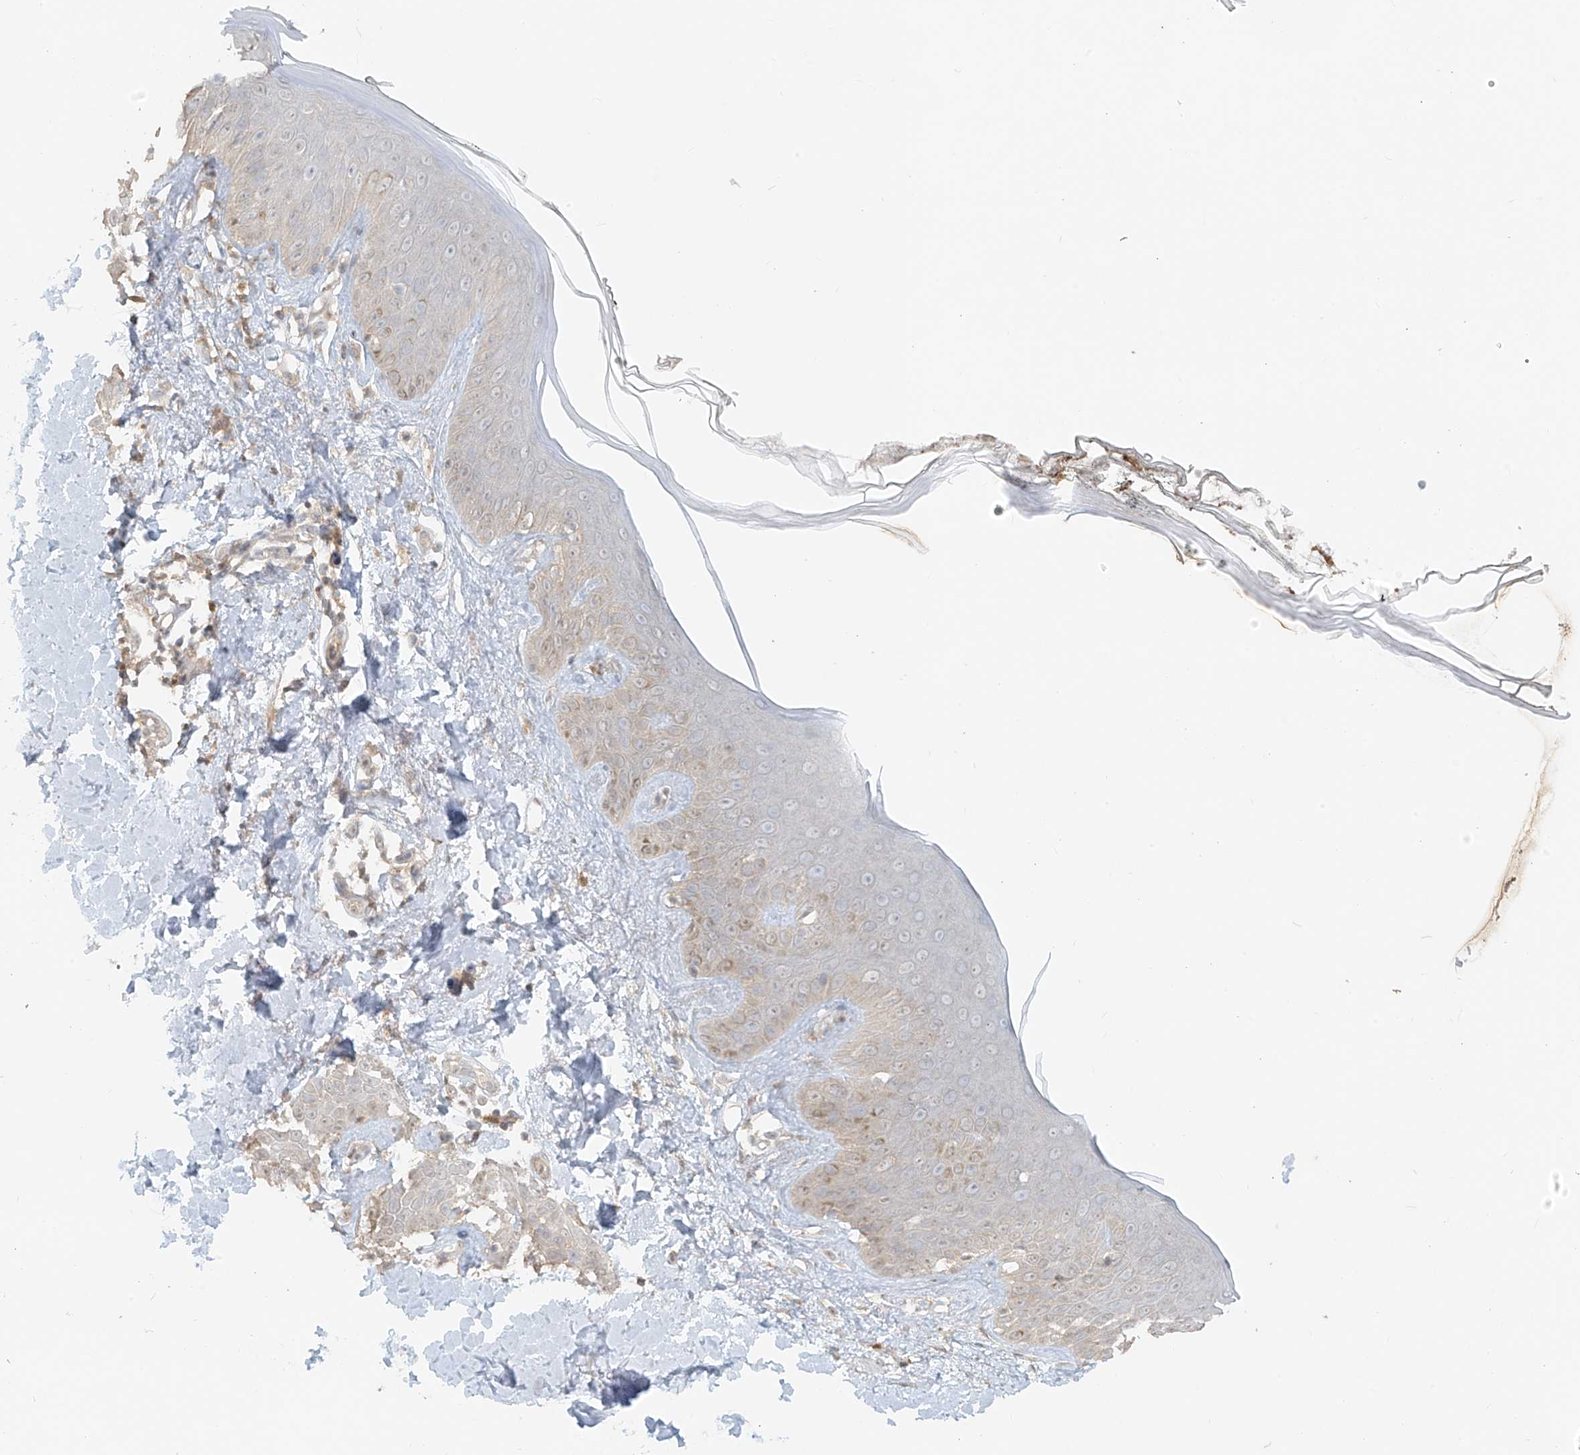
{"staining": {"intensity": "weak", "quantity": ">75%", "location": "cytoplasmic/membranous"}, "tissue": "skin", "cell_type": "Fibroblasts", "image_type": "normal", "snomed": [{"axis": "morphology", "description": "Normal tissue, NOS"}, {"axis": "topography", "description": "Skin"}], "caption": "Unremarkable skin exhibits weak cytoplasmic/membranous expression in approximately >75% of fibroblasts, visualized by immunohistochemistry.", "gene": "ABCD1", "patient": {"sex": "female", "age": 64}}